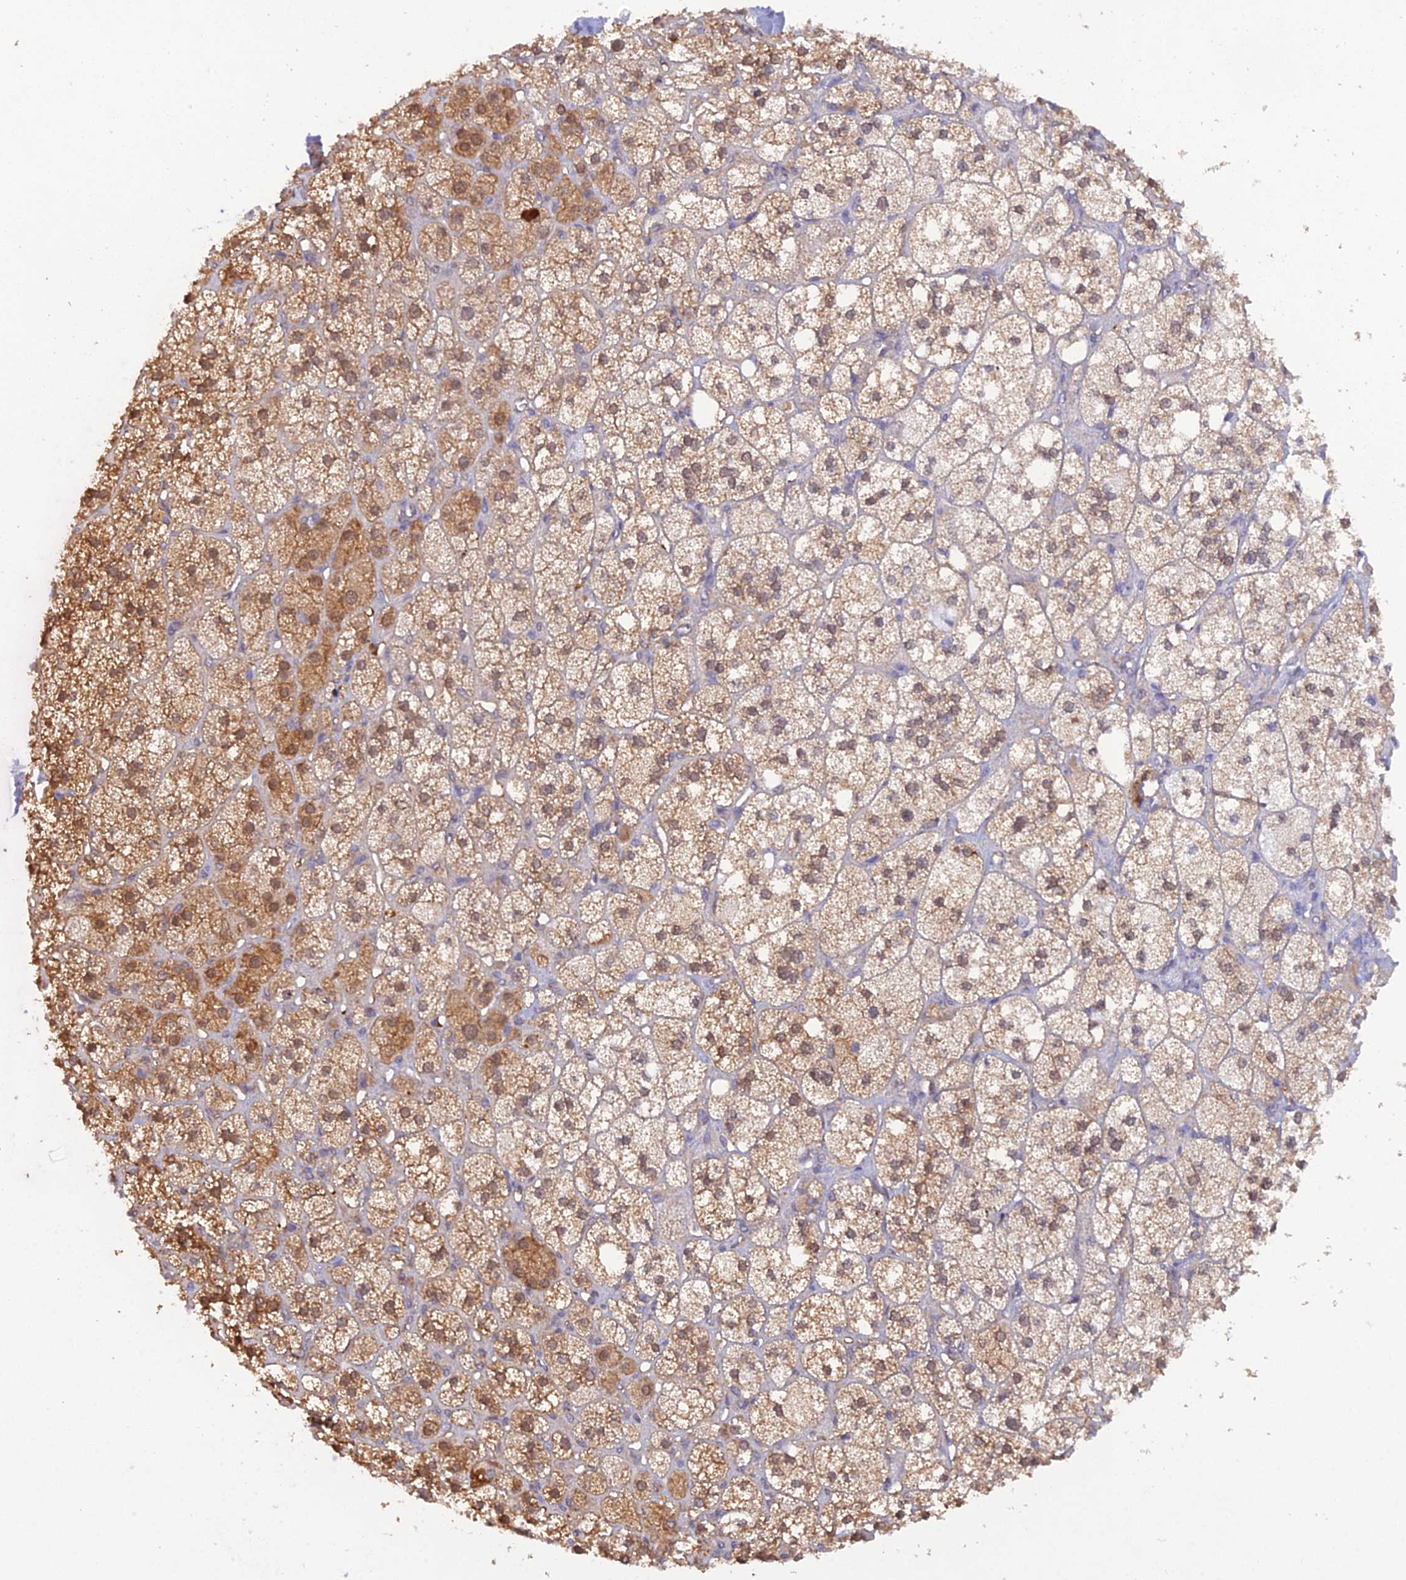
{"staining": {"intensity": "moderate", "quantity": ">75%", "location": "cytoplasmic/membranous,nuclear"}, "tissue": "adrenal gland", "cell_type": "Glandular cells", "image_type": "normal", "snomed": [{"axis": "morphology", "description": "Normal tissue, NOS"}, {"axis": "topography", "description": "Adrenal gland"}], "caption": "Brown immunohistochemical staining in unremarkable human adrenal gland displays moderate cytoplasmic/membranous,nuclear positivity in about >75% of glandular cells.", "gene": "HINT1", "patient": {"sex": "male", "age": 61}}